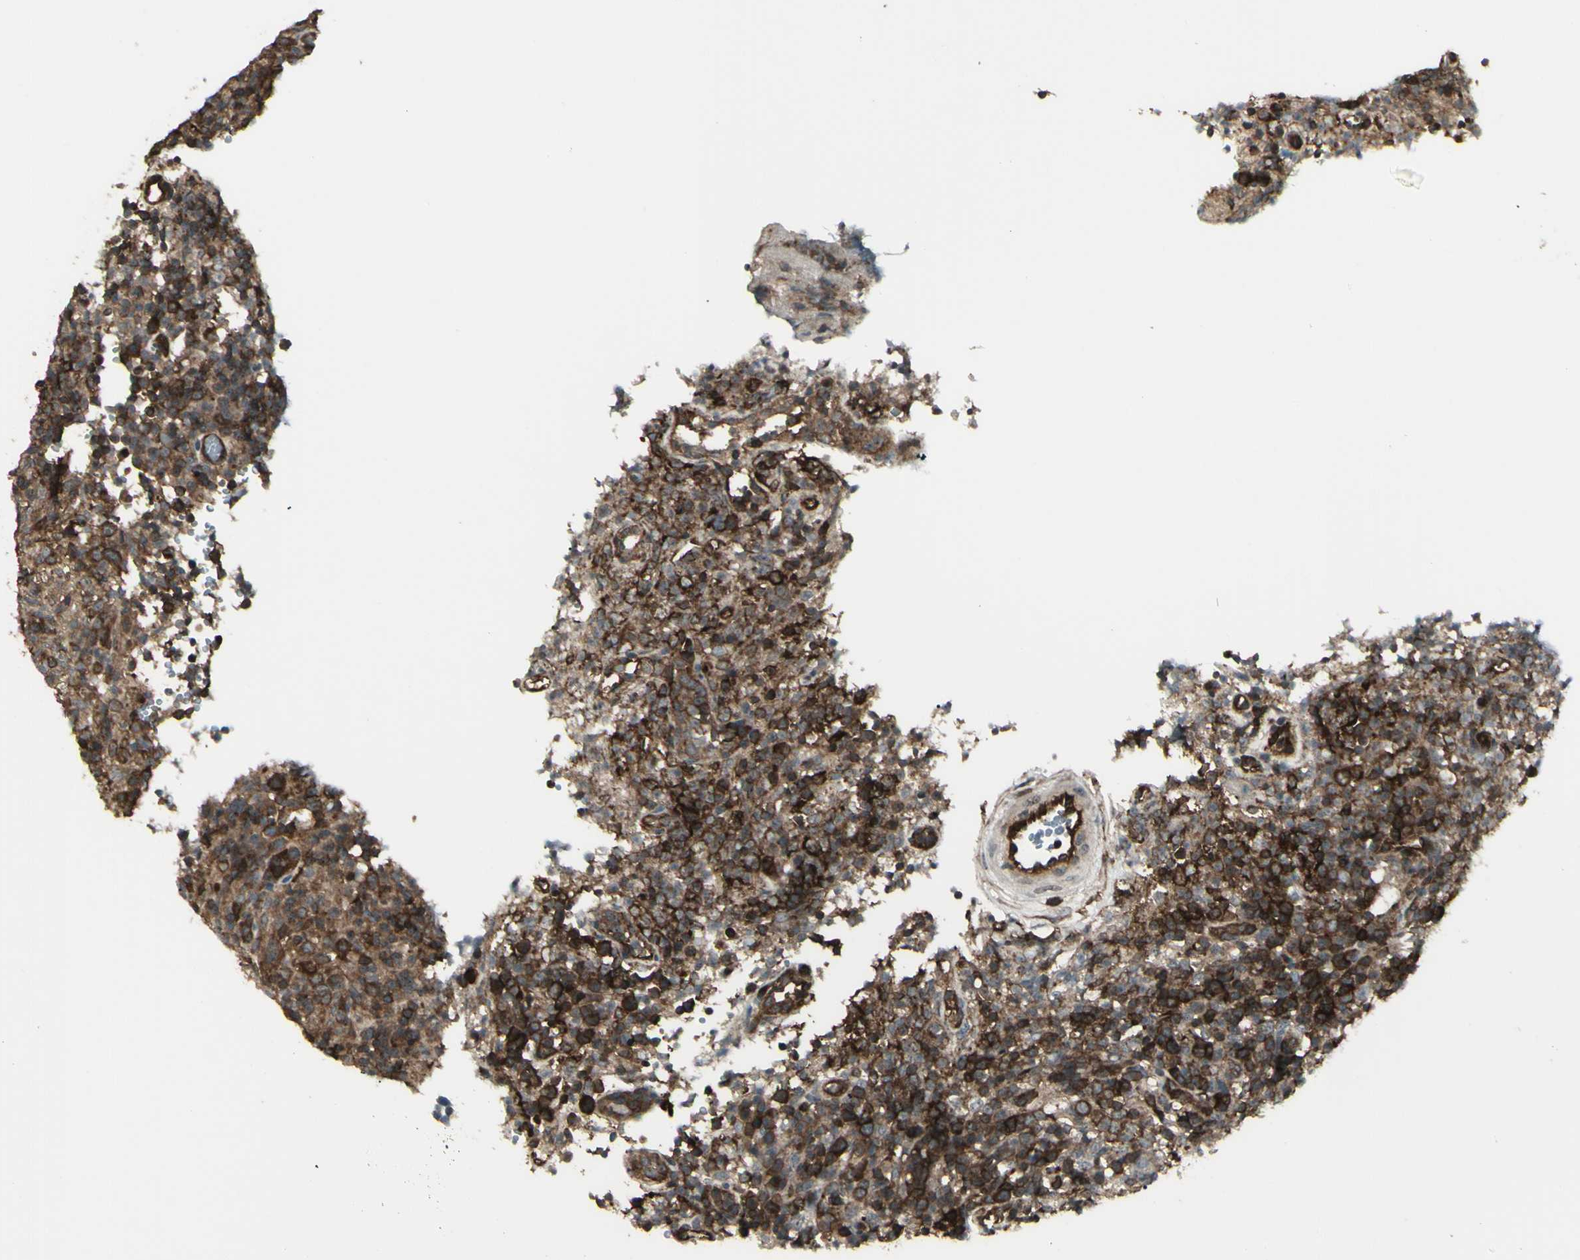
{"staining": {"intensity": "strong", "quantity": ">75%", "location": "cytoplasmic/membranous"}, "tissue": "lymphoma", "cell_type": "Tumor cells", "image_type": "cancer", "snomed": [{"axis": "morphology", "description": "Malignant lymphoma, non-Hodgkin's type, High grade"}, {"axis": "topography", "description": "Lymph node"}], "caption": "Tumor cells reveal strong cytoplasmic/membranous staining in about >75% of cells in lymphoma. (DAB (3,3'-diaminobenzidine) = brown stain, brightfield microscopy at high magnification).", "gene": "FXYD5", "patient": {"sex": "female", "age": 76}}